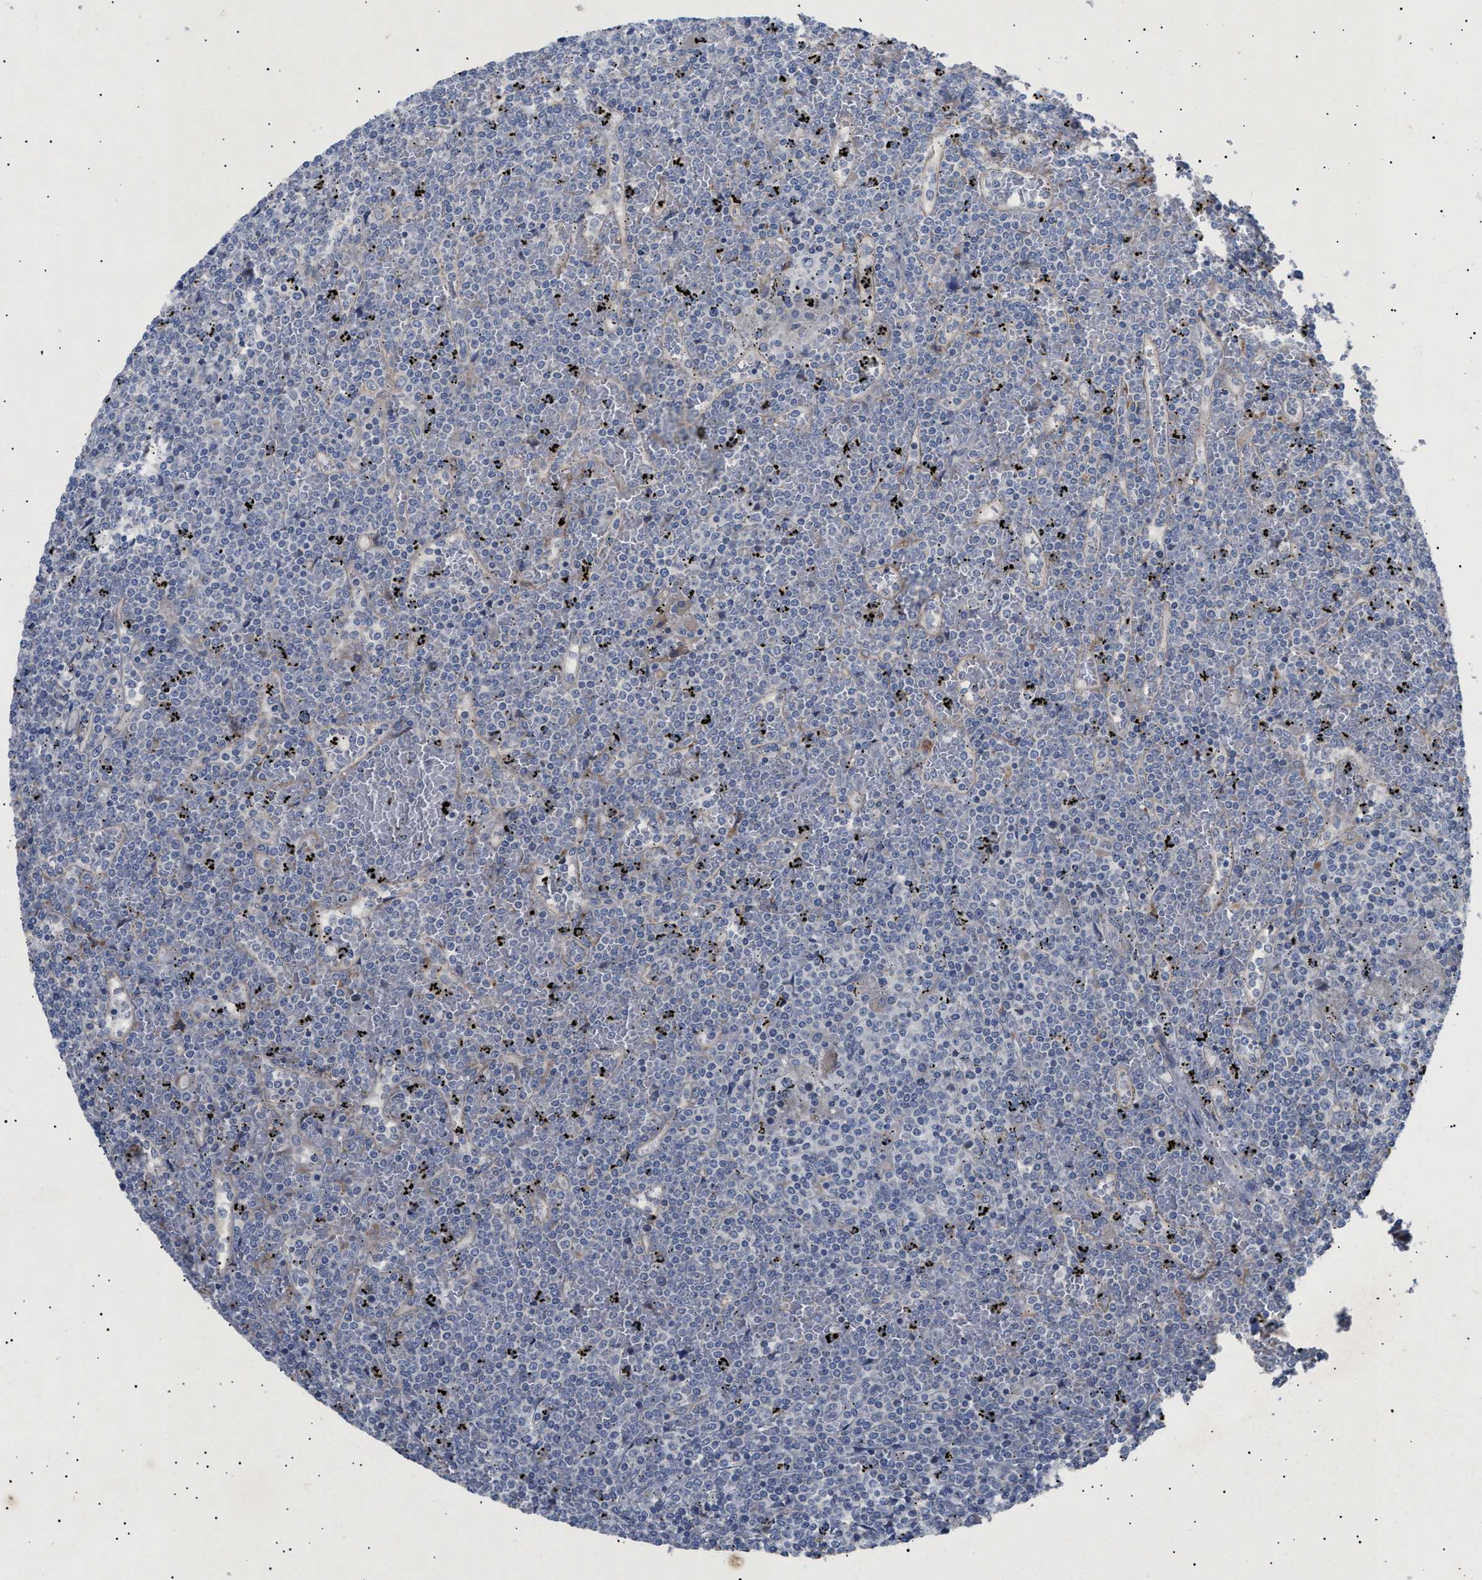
{"staining": {"intensity": "negative", "quantity": "none", "location": "none"}, "tissue": "lymphoma", "cell_type": "Tumor cells", "image_type": "cancer", "snomed": [{"axis": "morphology", "description": "Malignant lymphoma, non-Hodgkin's type, Low grade"}, {"axis": "topography", "description": "Spleen"}], "caption": "Protein analysis of lymphoma demonstrates no significant expression in tumor cells. (Brightfield microscopy of DAB (3,3'-diaminobenzidine) IHC at high magnification).", "gene": "SIRT5", "patient": {"sex": "female", "age": 19}}